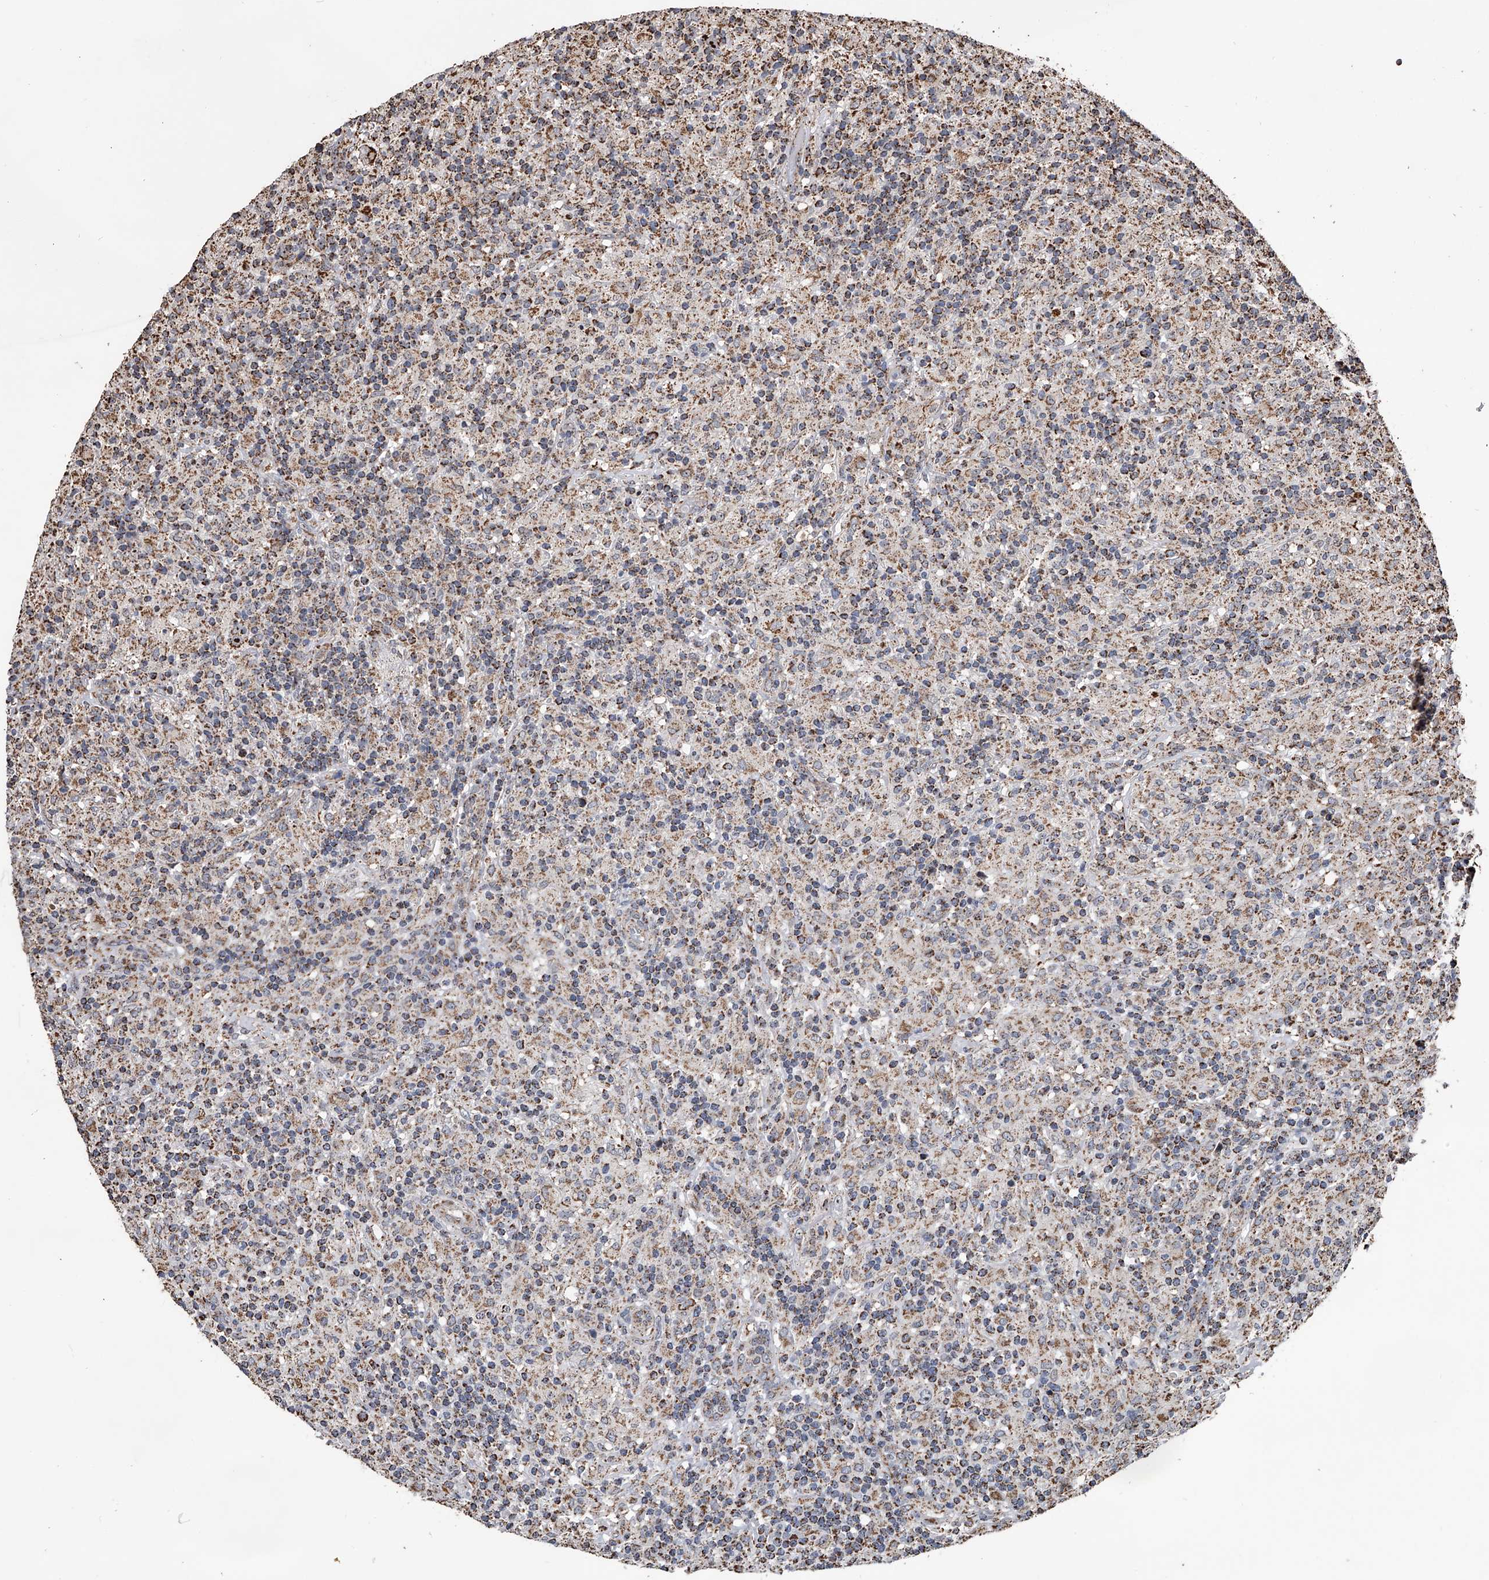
{"staining": {"intensity": "strong", "quantity": ">75%", "location": "cytoplasmic/membranous"}, "tissue": "lymphoma", "cell_type": "Tumor cells", "image_type": "cancer", "snomed": [{"axis": "morphology", "description": "Hodgkin's disease, NOS"}, {"axis": "topography", "description": "Lymph node"}], "caption": "Tumor cells exhibit high levels of strong cytoplasmic/membranous positivity in about >75% of cells in human Hodgkin's disease. The protein of interest is stained brown, and the nuclei are stained in blue (DAB (3,3'-diaminobenzidine) IHC with brightfield microscopy, high magnification).", "gene": "SMPDL3A", "patient": {"sex": "male", "age": 70}}